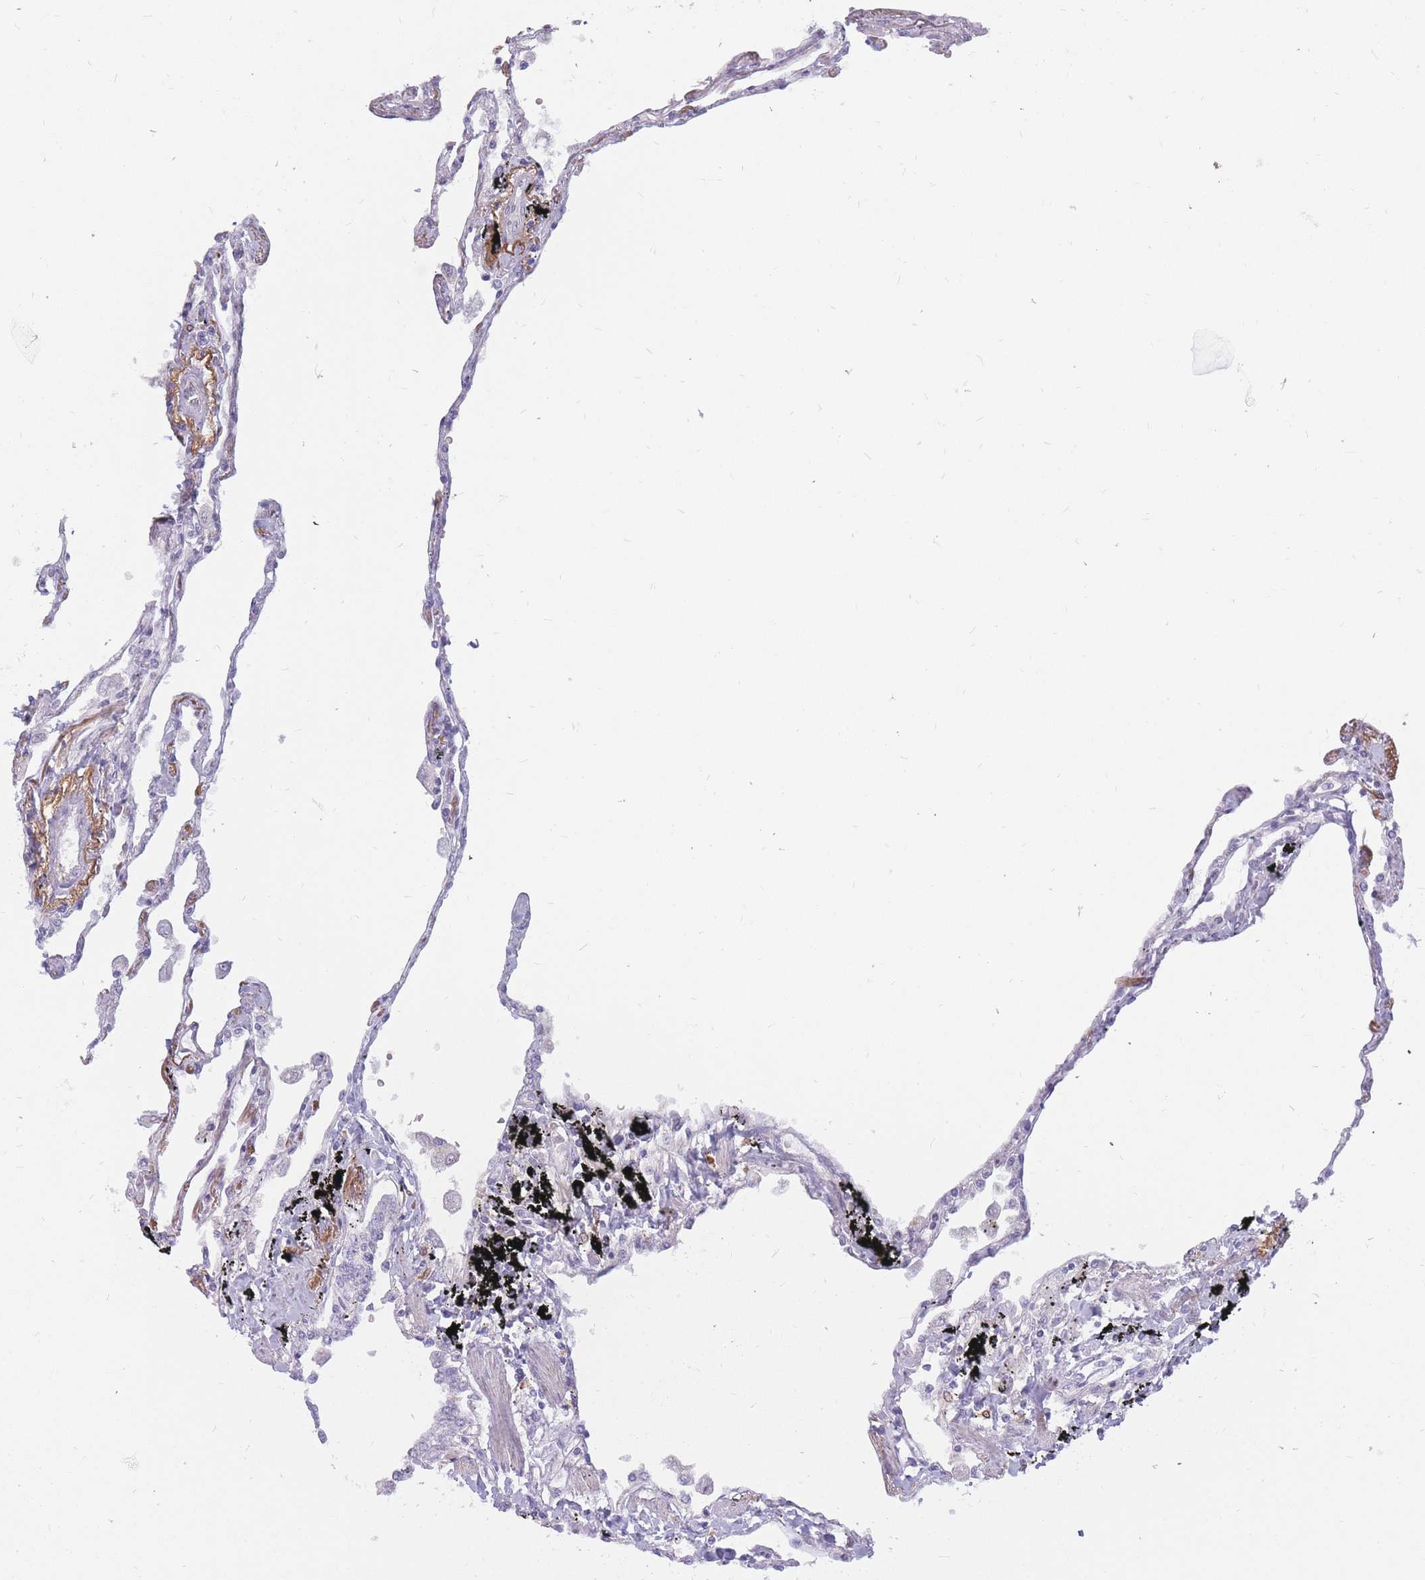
{"staining": {"intensity": "negative", "quantity": "none", "location": "none"}, "tissue": "lung", "cell_type": "Alveolar cells", "image_type": "normal", "snomed": [{"axis": "morphology", "description": "Normal tissue, NOS"}, {"axis": "topography", "description": "Lung"}], "caption": "Protein analysis of unremarkable lung shows no significant positivity in alveolar cells.", "gene": "PTGDR", "patient": {"sex": "female", "age": 67}}